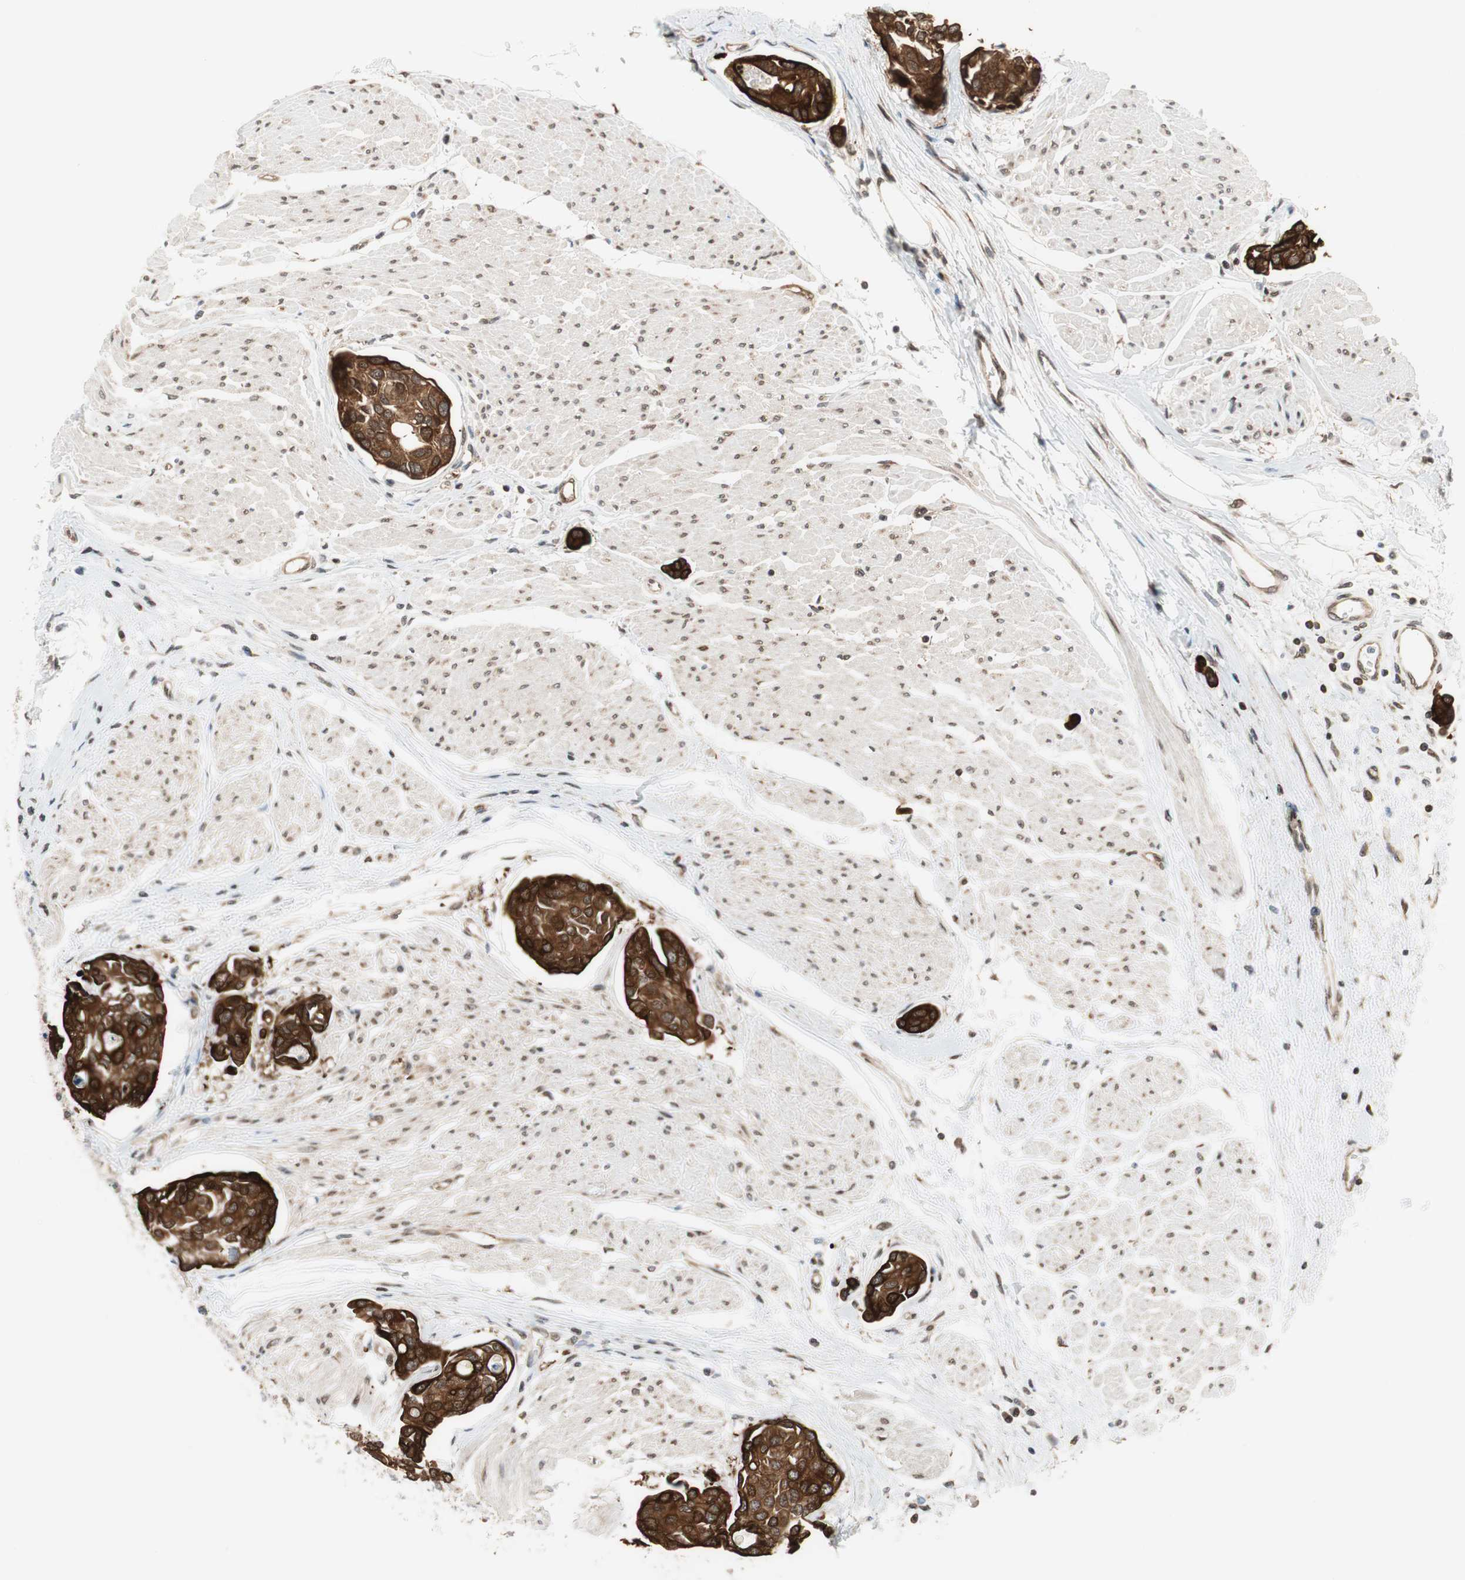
{"staining": {"intensity": "strong", "quantity": ">75%", "location": "cytoplasmic/membranous"}, "tissue": "urothelial cancer", "cell_type": "Tumor cells", "image_type": "cancer", "snomed": [{"axis": "morphology", "description": "Urothelial carcinoma, High grade"}, {"axis": "topography", "description": "Urinary bladder"}], "caption": "Urothelial cancer stained with DAB IHC exhibits high levels of strong cytoplasmic/membranous staining in approximately >75% of tumor cells.", "gene": "ZNF512B", "patient": {"sex": "male", "age": 78}}